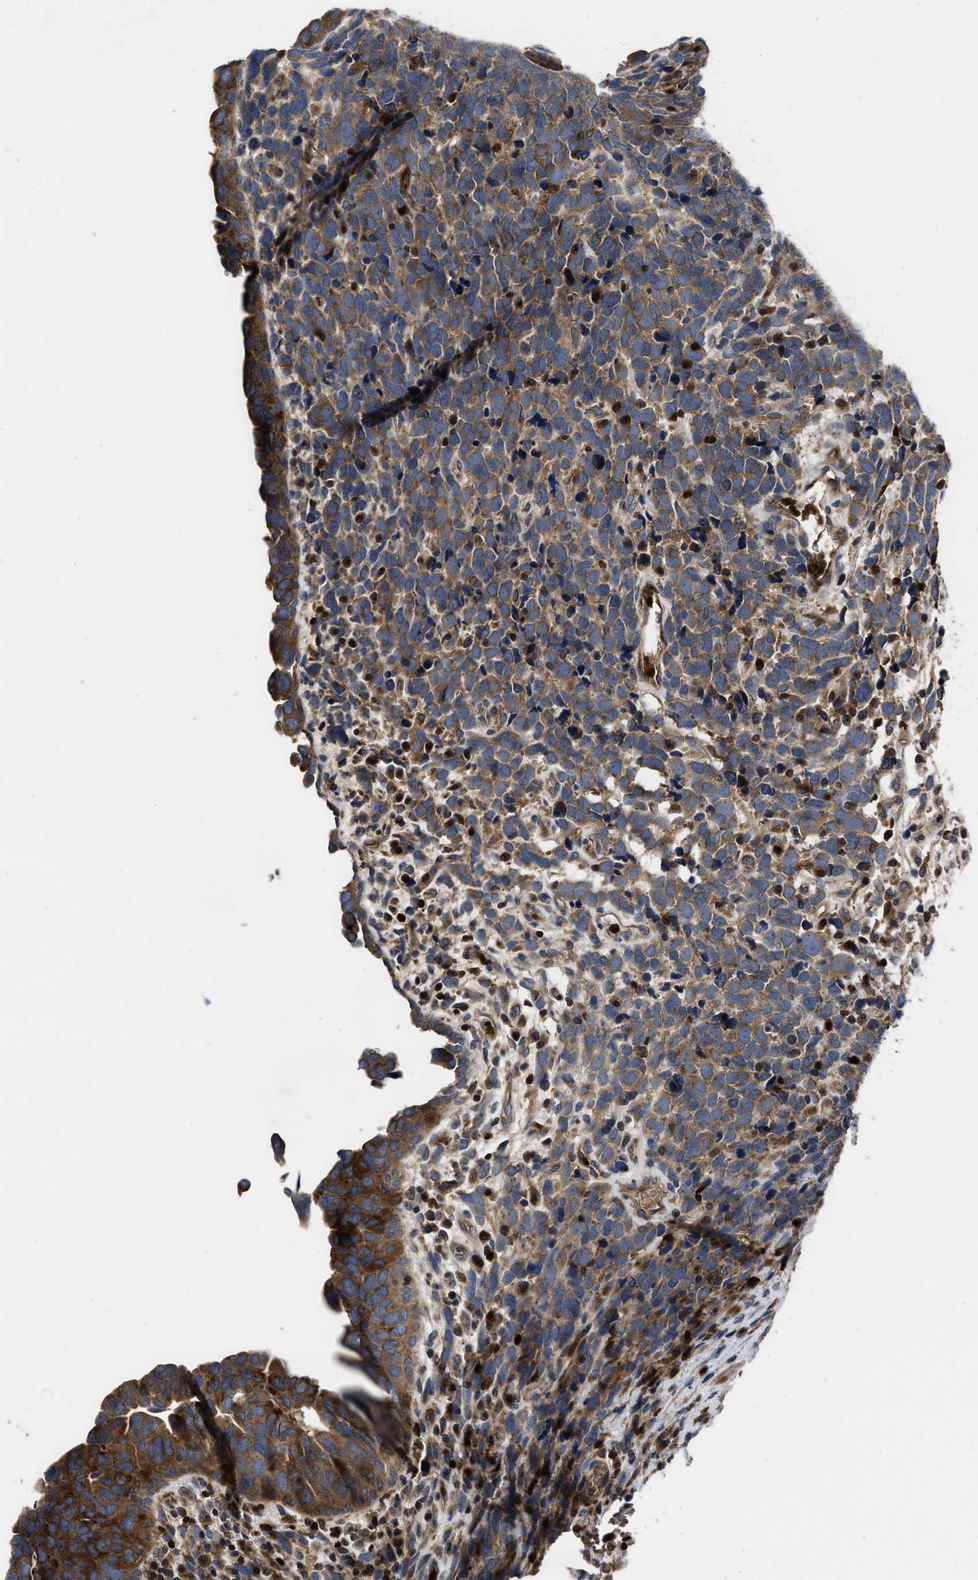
{"staining": {"intensity": "moderate", "quantity": ">75%", "location": "cytoplasmic/membranous"}, "tissue": "urothelial cancer", "cell_type": "Tumor cells", "image_type": "cancer", "snomed": [{"axis": "morphology", "description": "Urothelial carcinoma, High grade"}, {"axis": "topography", "description": "Urinary bladder"}], "caption": "Protein staining shows moderate cytoplasmic/membranous positivity in approximately >75% of tumor cells in urothelial carcinoma (high-grade).", "gene": "YBEY", "patient": {"sex": "female", "age": 82}}